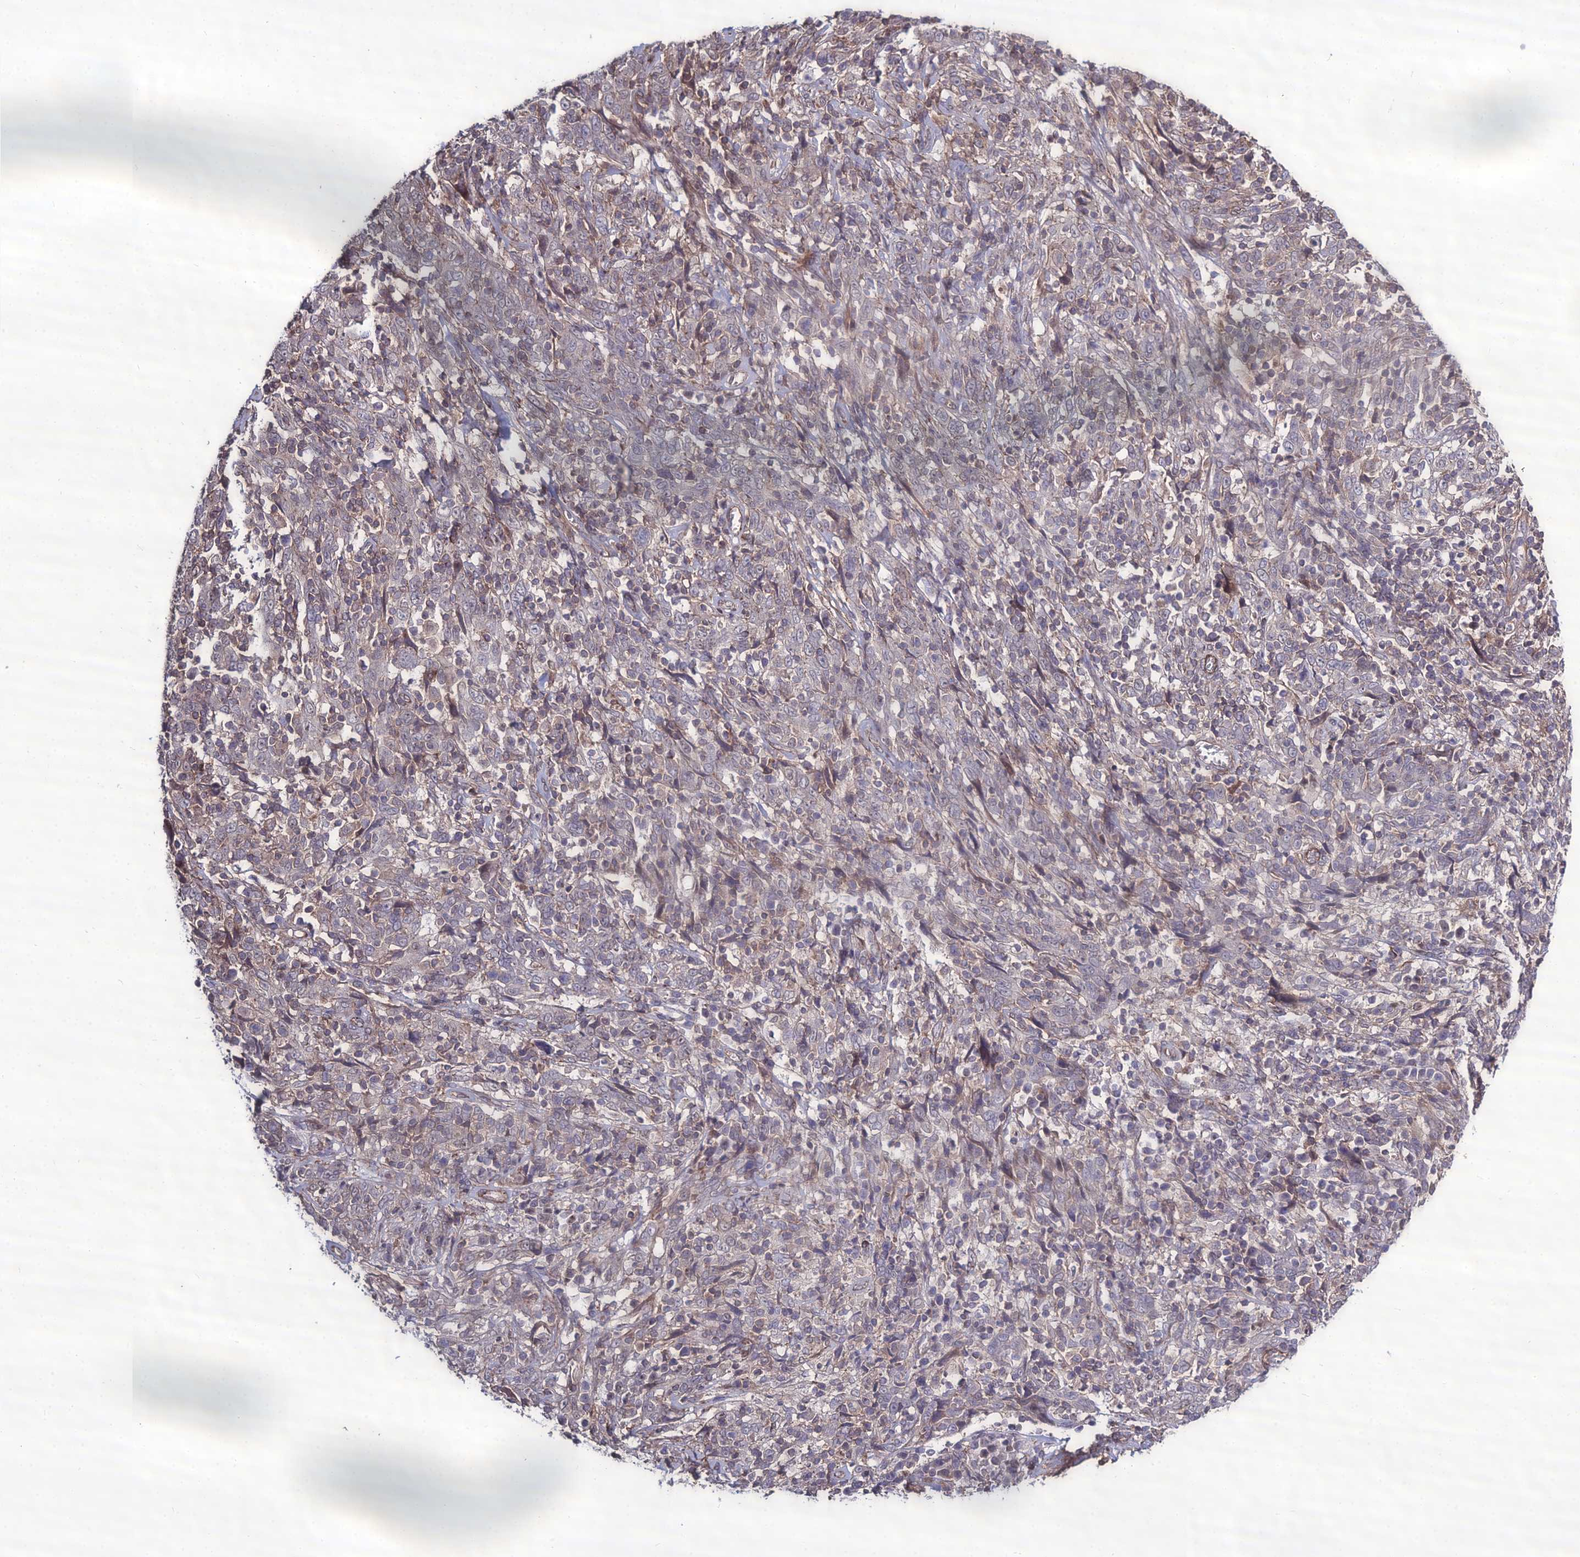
{"staining": {"intensity": "negative", "quantity": "none", "location": "none"}, "tissue": "cervical cancer", "cell_type": "Tumor cells", "image_type": "cancer", "snomed": [{"axis": "morphology", "description": "Squamous cell carcinoma, NOS"}, {"axis": "topography", "description": "Cervix"}], "caption": "A photomicrograph of cervical cancer (squamous cell carcinoma) stained for a protein demonstrates no brown staining in tumor cells.", "gene": "TSPYL2", "patient": {"sex": "female", "age": 46}}